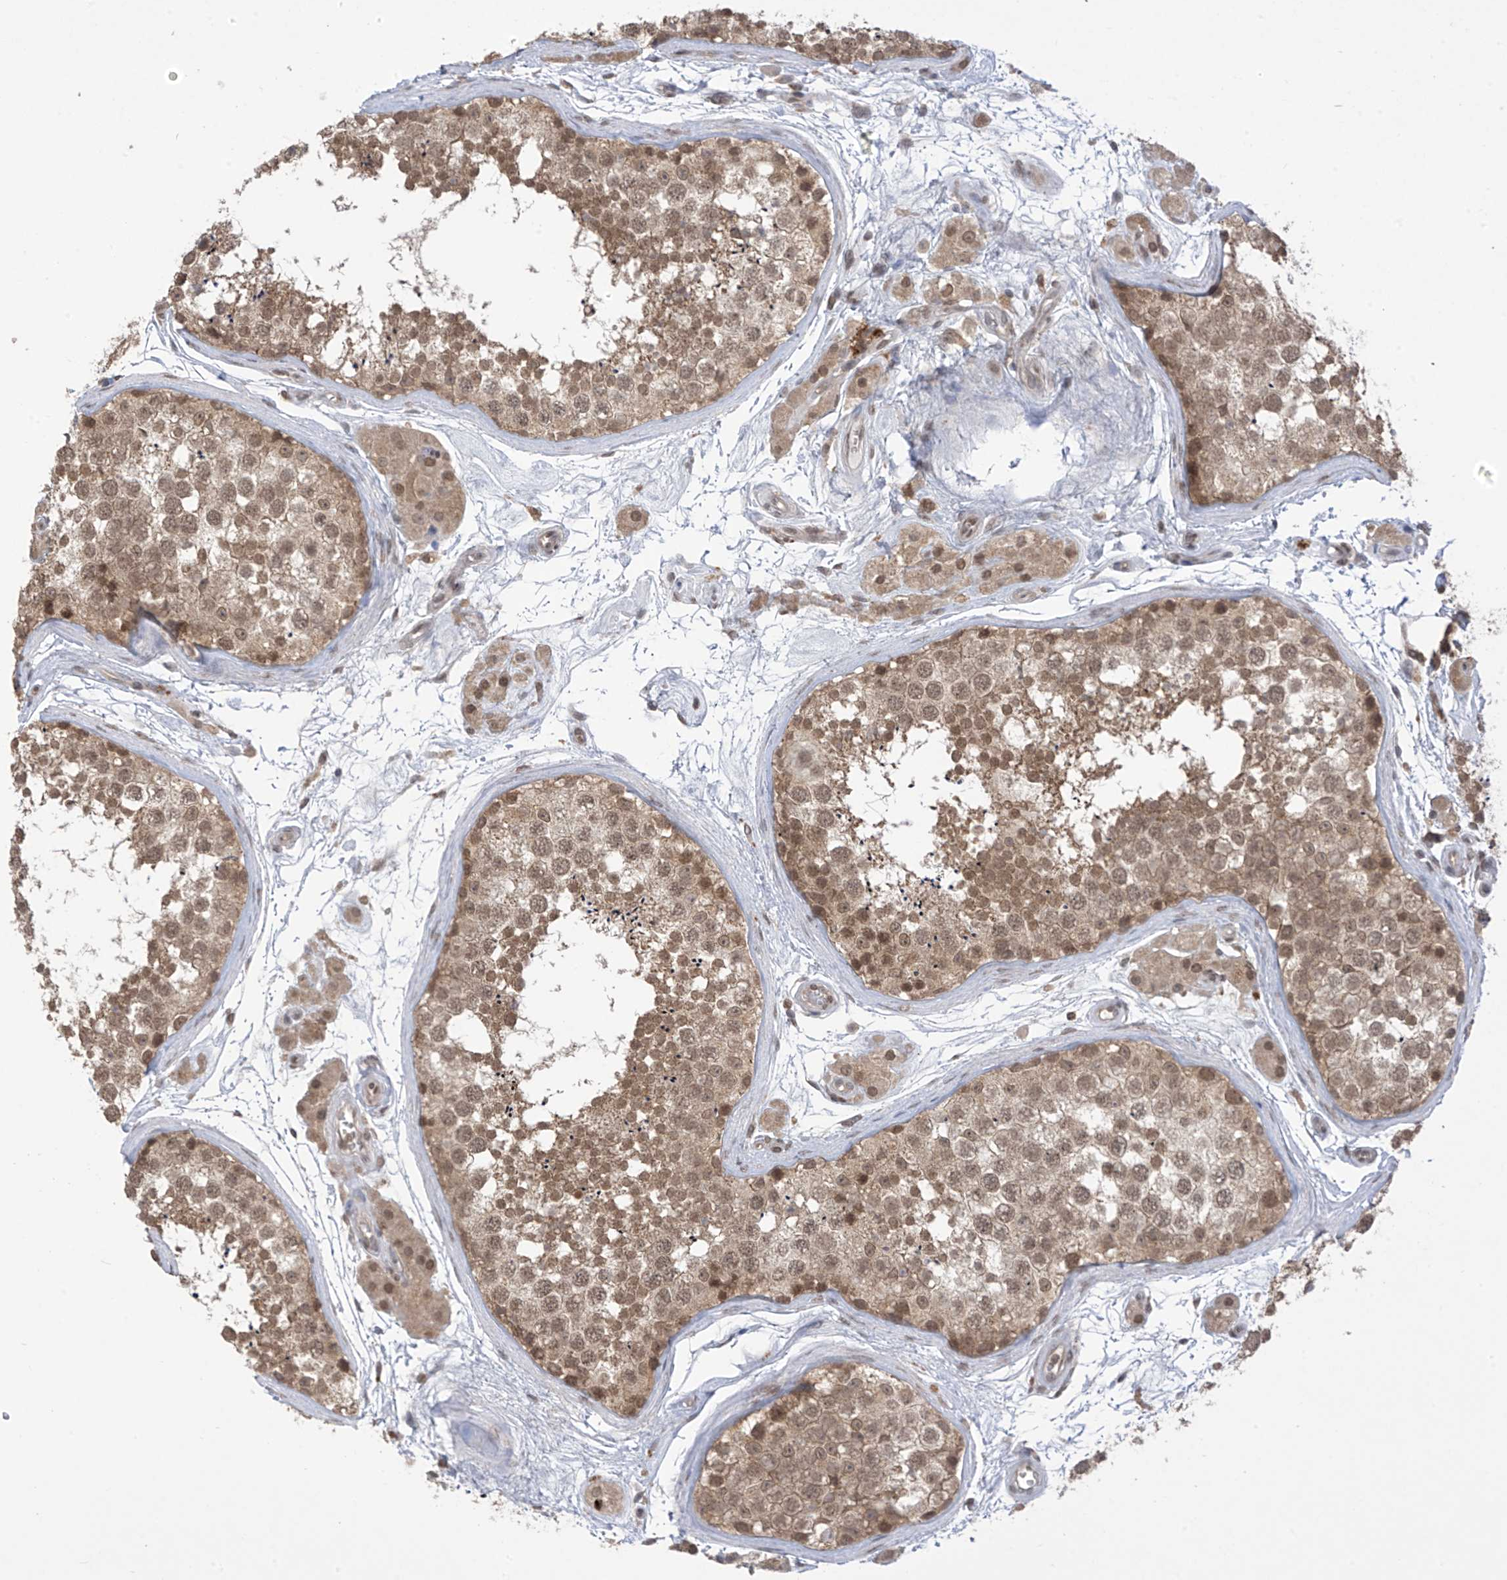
{"staining": {"intensity": "moderate", "quantity": ">75%", "location": "cytoplasmic/membranous,nuclear"}, "tissue": "testis", "cell_type": "Cells in seminiferous ducts", "image_type": "normal", "snomed": [{"axis": "morphology", "description": "Normal tissue, NOS"}, {"axis": "topography", "description": "Testis"}], "caption": "Protein positivity by immunohistochemistry (IHC) demonstrates moderate cytoplasmic/membranous,nuclear positivity in approximately >75% of cells in seminiferous ducts in unremarkable testis. (DAB (3,3'-diaminobenzidine) = brown stain, brightfield microscopy at high magnification).", "gene": "LCOR", "patient": {"sex": "male", "age": 56}}